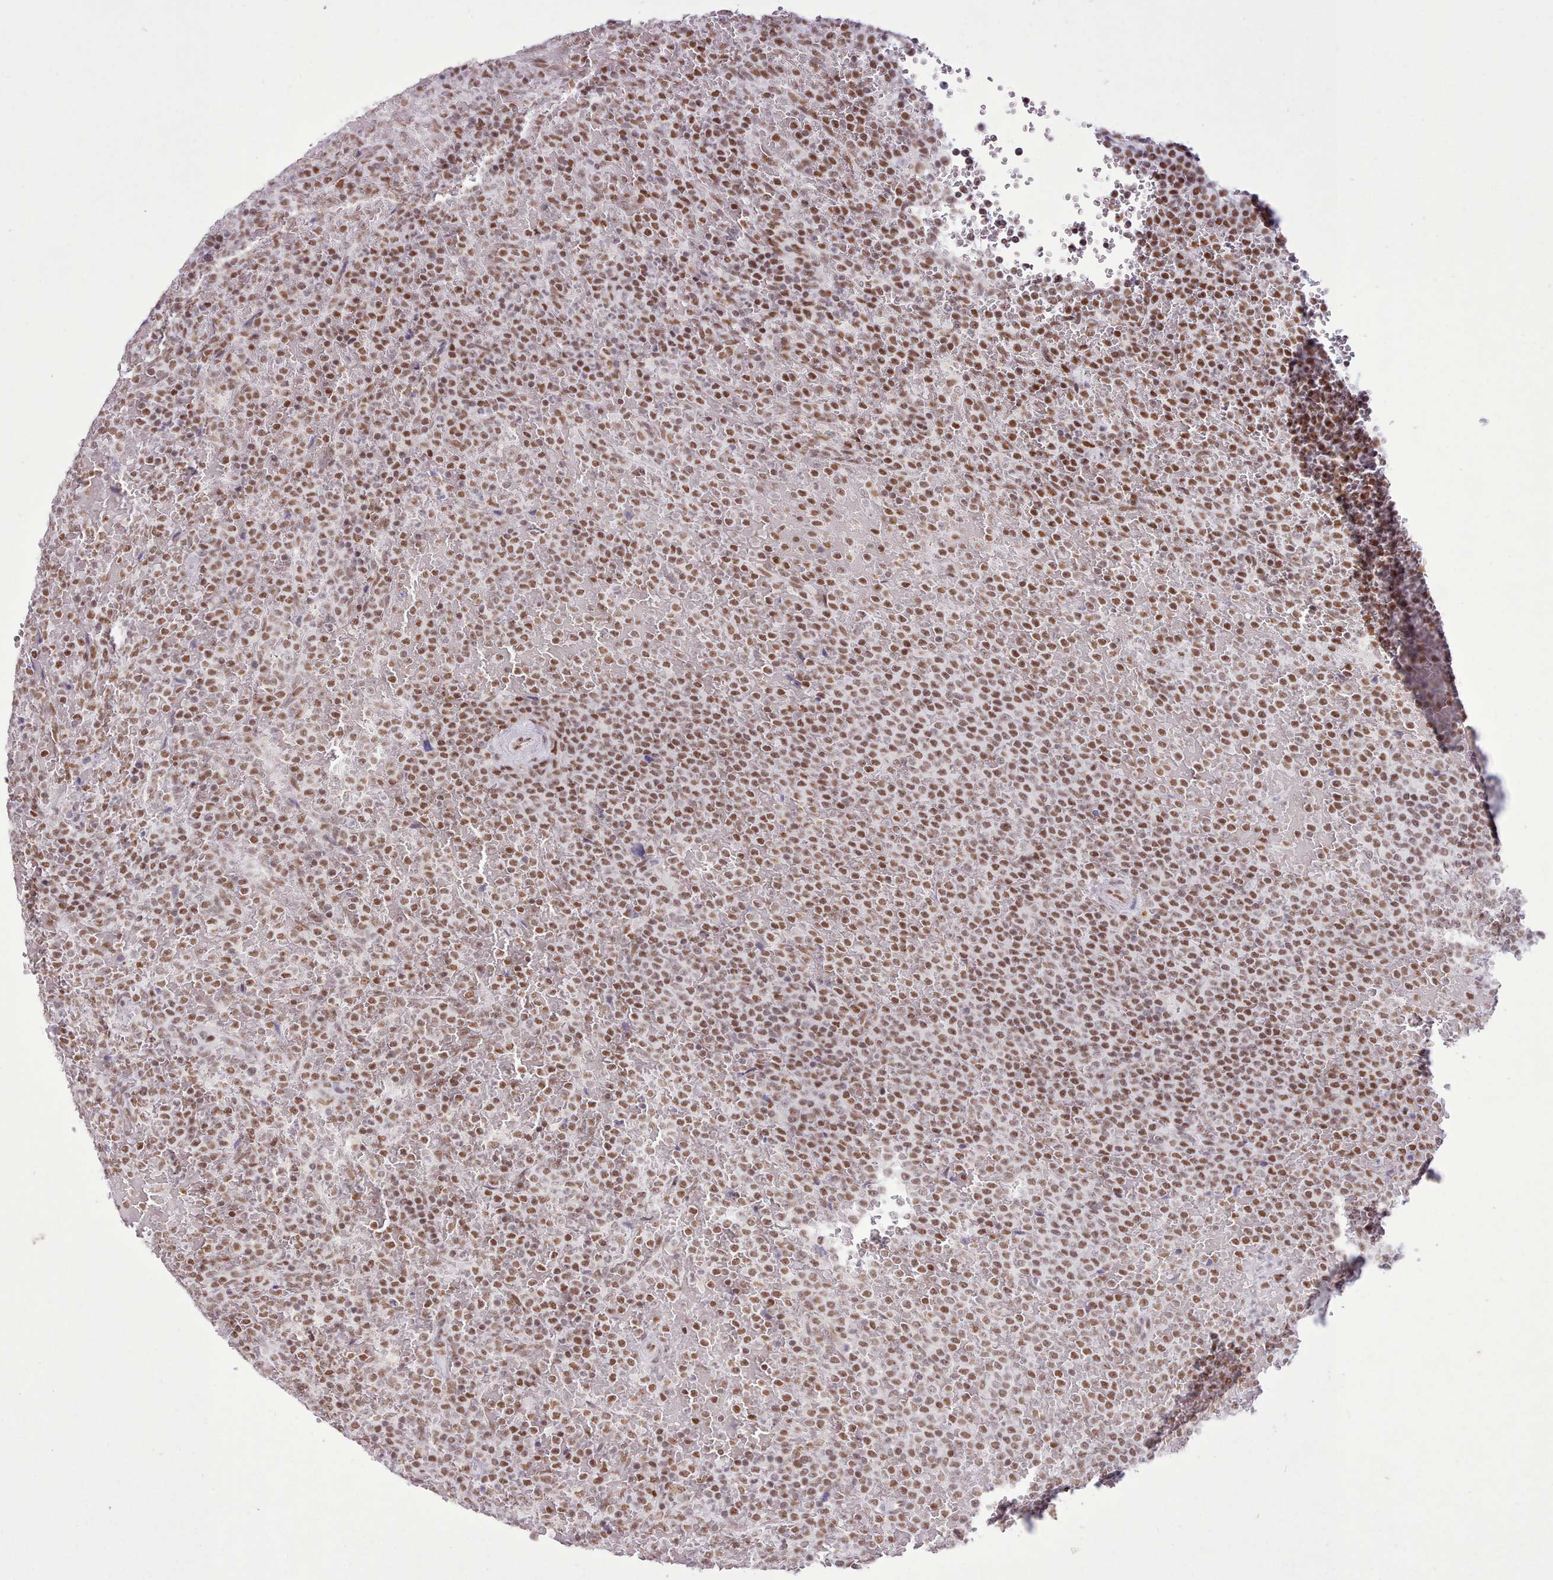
{"staining": {"intensity": "moderate", "quantity": ">75%", "location": "nuclear"}, "tissue": "lymphoma", "cell_type": "Tumor cells", "image_type": "cancer", "snomed": [{"axis": "morphology", "description": "Malignant lymphoma, non-Hodgkin's type, Low grade"}, {"axis": "topography", "description": "Spleen"}], "caption": "A brown stain labels moderate nuclear staining of a protein in human low-grade malignant lymphoma, non-Hodgkin's type tumor cells. (DAB (3,3'-diaminobenzidine) = brown stain, brightfield microscopy at high magnification).", "gene": "TAF15", "patient": {"sex": "male", "age": 60}}